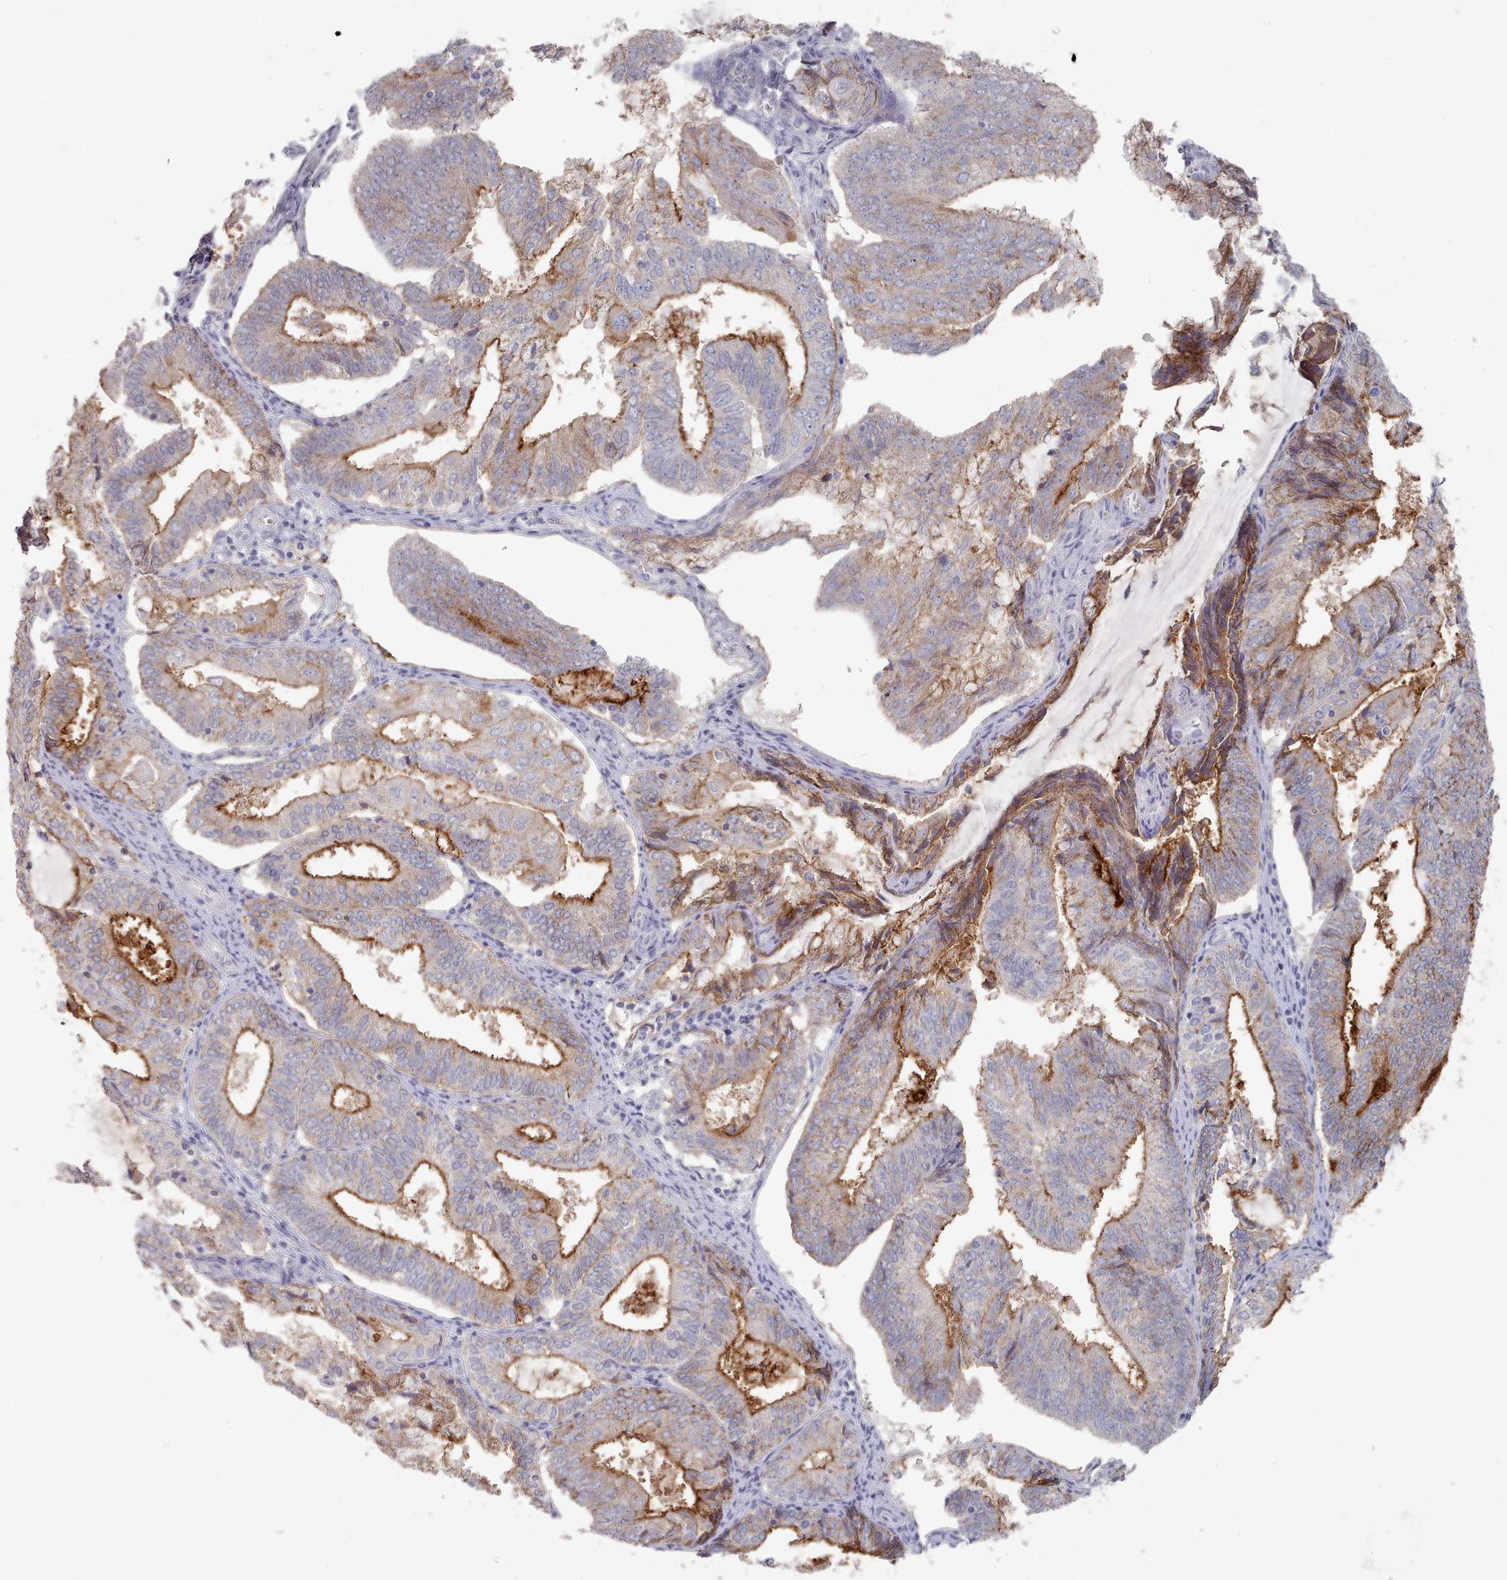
{"staining": {"intensity": "strong", "quantity": "25%-75%", "location": "cytoplasmic/membranous"}, "tissue": "endometrial cancer", "cell_type": "Tumor cells", "image_type": "cancer", "snomed": [{"axis": "morphology", "description": "Adenocarcinoma, NOS"}, {"axis": "topography", "description": "Endometrium"}], "caption": "Strong cytoplasmic/membranous staining for a protein is identified in approximately 25%-75% of tumor cells of endometrial adenocarcinoma using immunohistochemistry (IHC).", "gene": "PROM2", "patient": {"sex": "female", "age": 81}}